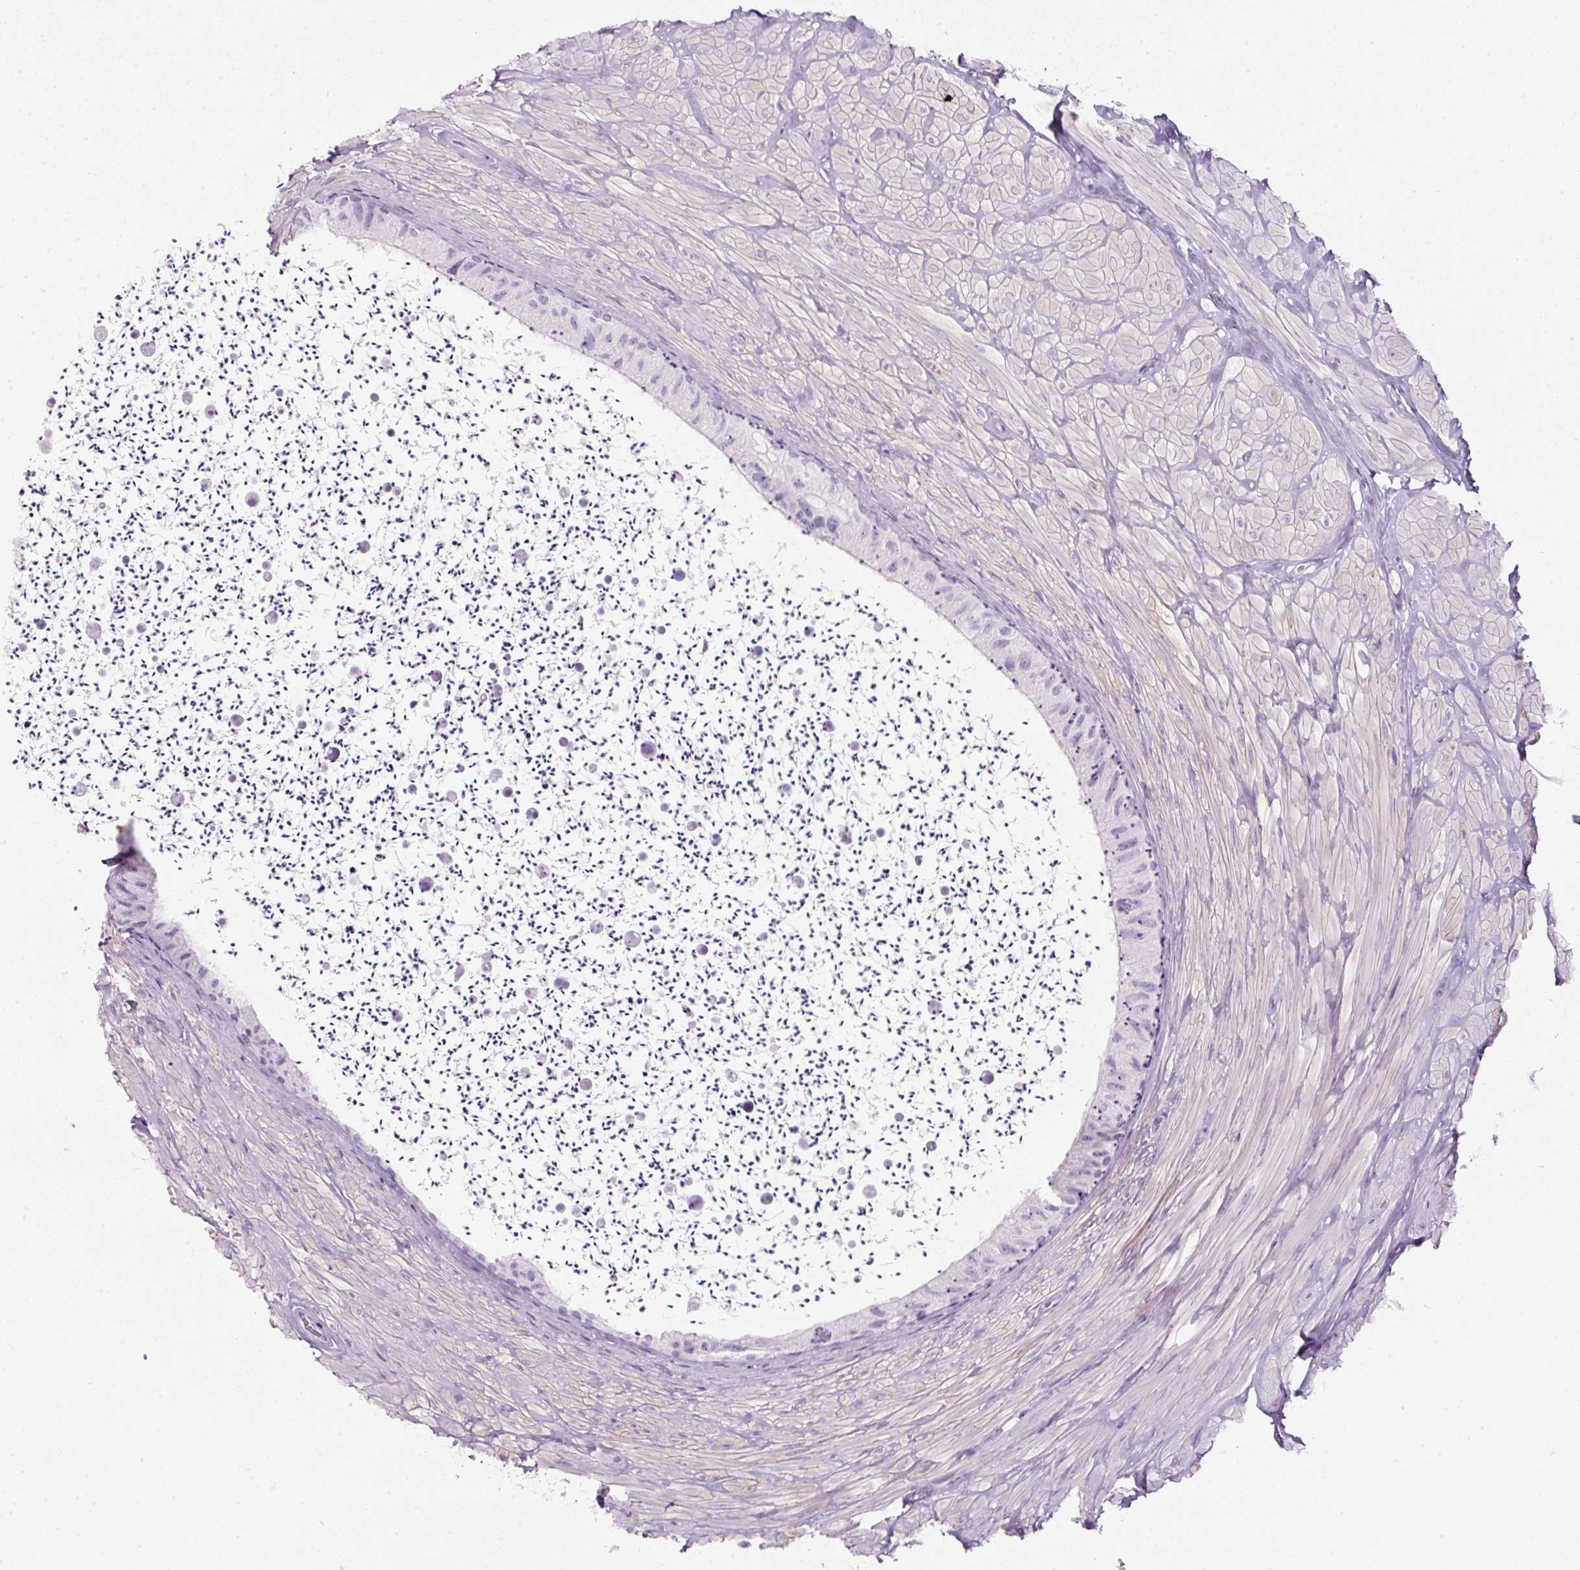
{"staining": {"intensity": "negative", "quantity": "none", "location": "none"}, "tissue": "epididymis", "cell_type": "Glandular cells", "image_type": "normal", "snomed": [{"axis": "morphology", "description": "Normal tissue, NOS"}, {"axis": "topography", "description": "Epididymis"}, {"axis": "topography", "description": "Peripheral nerve tissue"}], "caption": "Immunohistochemistry (IHC) micrograph of benign human epididymis stained for a protein (brown), which exhibits no positivity in glandular cells. Brightfield microscopy of immunohistochemistry (IHC) stained with DAB (3,3'-diaminobenzidine) (brown) and hematoxylin (blue), captured at high magnification.", "gene": "ENSG00000288796", "patient": {"sex": "male", "age": 32}}